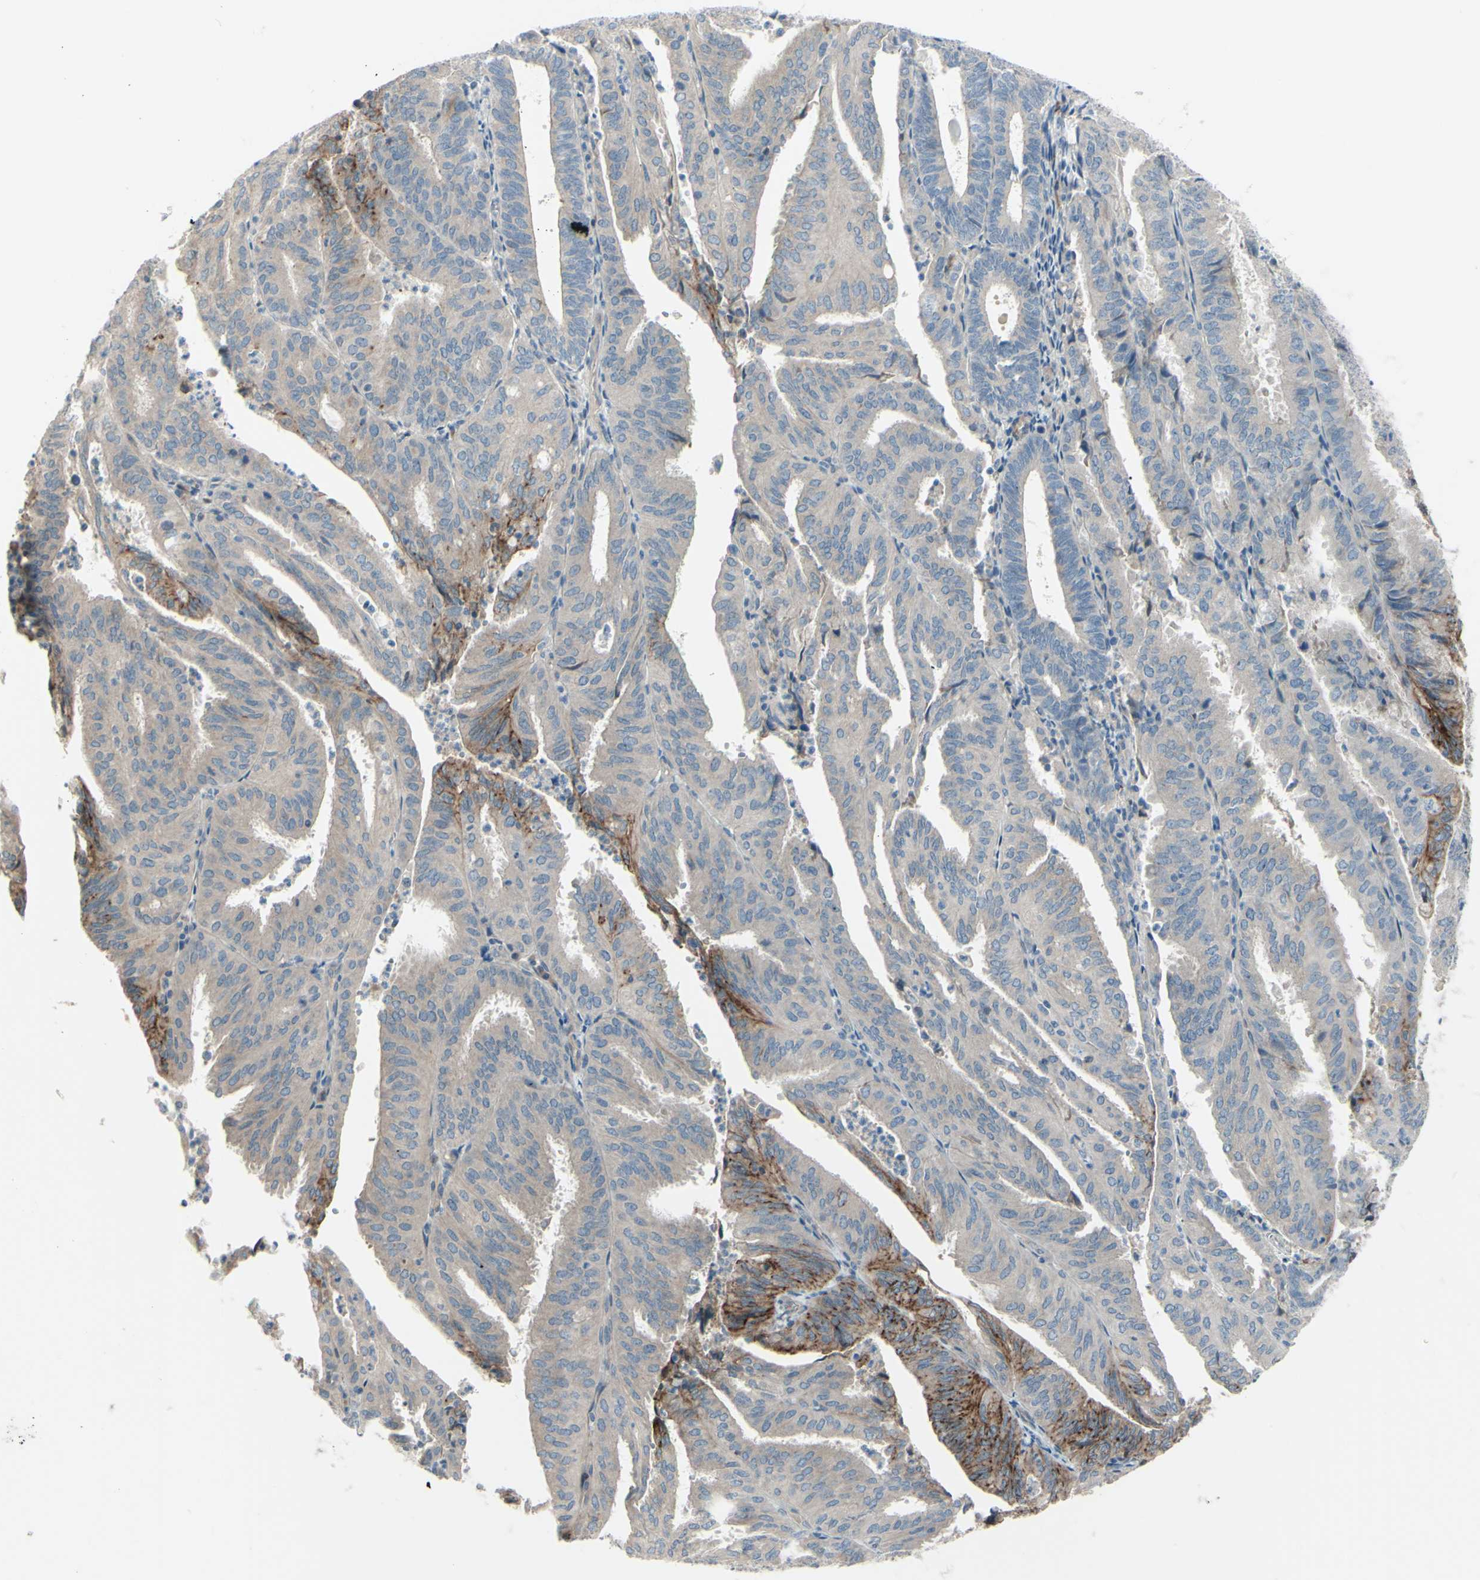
{"staining": {"intensity": "strong", "quantity": "<25%", "location": "cytoplasmic/membranous"}, "tissue": "endometrial cancer", "cell_type": "Tumor cells", "image_type": "cancer", "snomed": [{"axis": "morphology", "description": "Adenocarcinoma, NOS"}, {"axis": "topography", "description": "Uterus"}], "caption": "Immunohistochemical staining of human endometrial cancer (adenocarcinoma) reveals strong cytoplasmic/membranous protein expression in about <25% of tumor cells.", "gene": "LRRK1", "patient": {"sex": "female", "age": 60}}